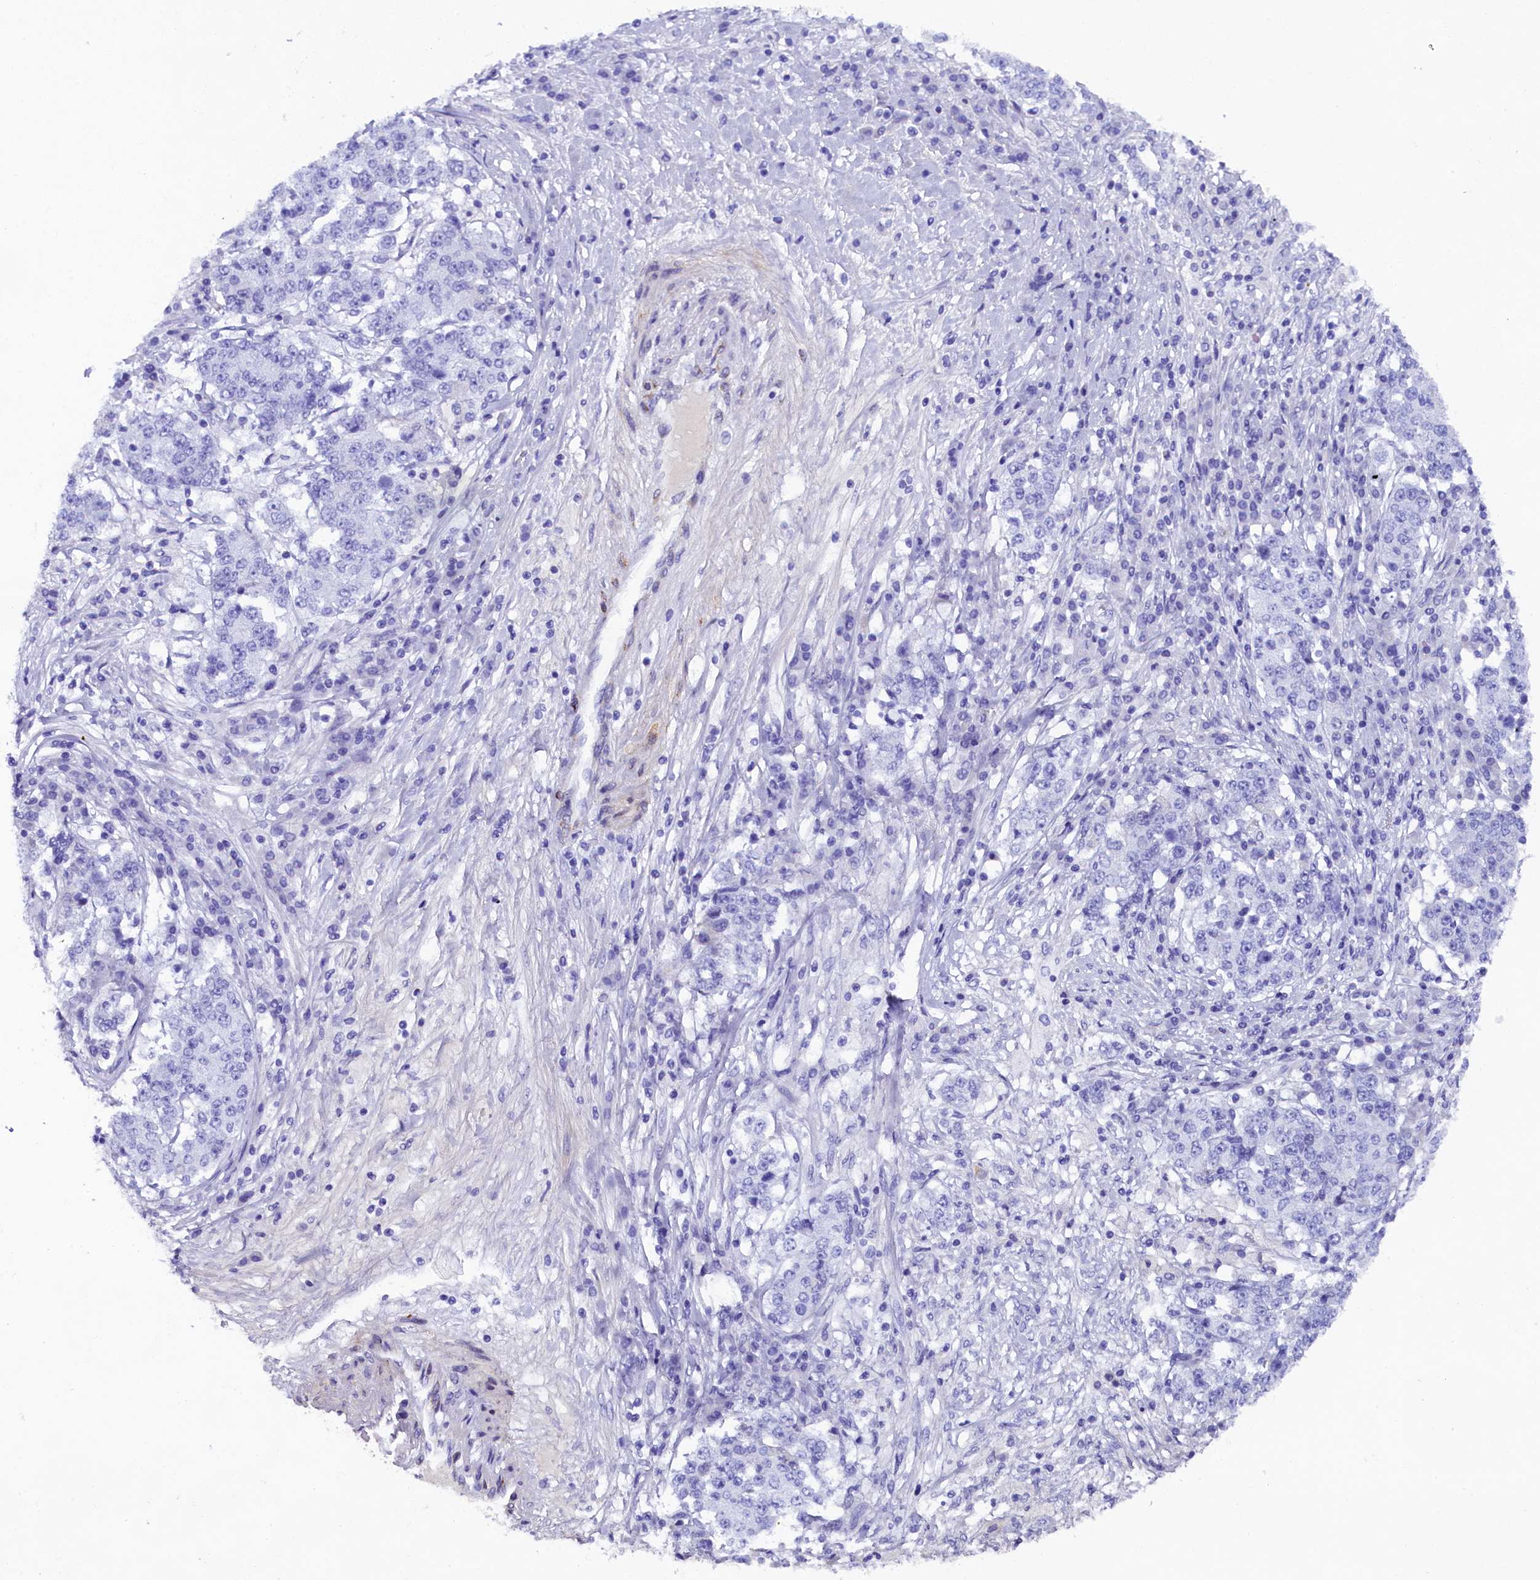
{"staining": {"intensity": "negative", "quantity": "none", "location": "none"}, "tissue": "stomach cancer", "cell_type": "Tumor cells", "image_type": "cancer", "snomed": [{"axis": "morphology", "description": "Adenocarcinoma, NOS"}, {"axis": "topography", "description": "Stomach"}], "caption": "Immunohistochemistry (IHC) of human stomach adenocarcinoma shows no positivity in tumor cells.", "gene": "SOD3", "patient": {"sex": "male", "age": 59}}